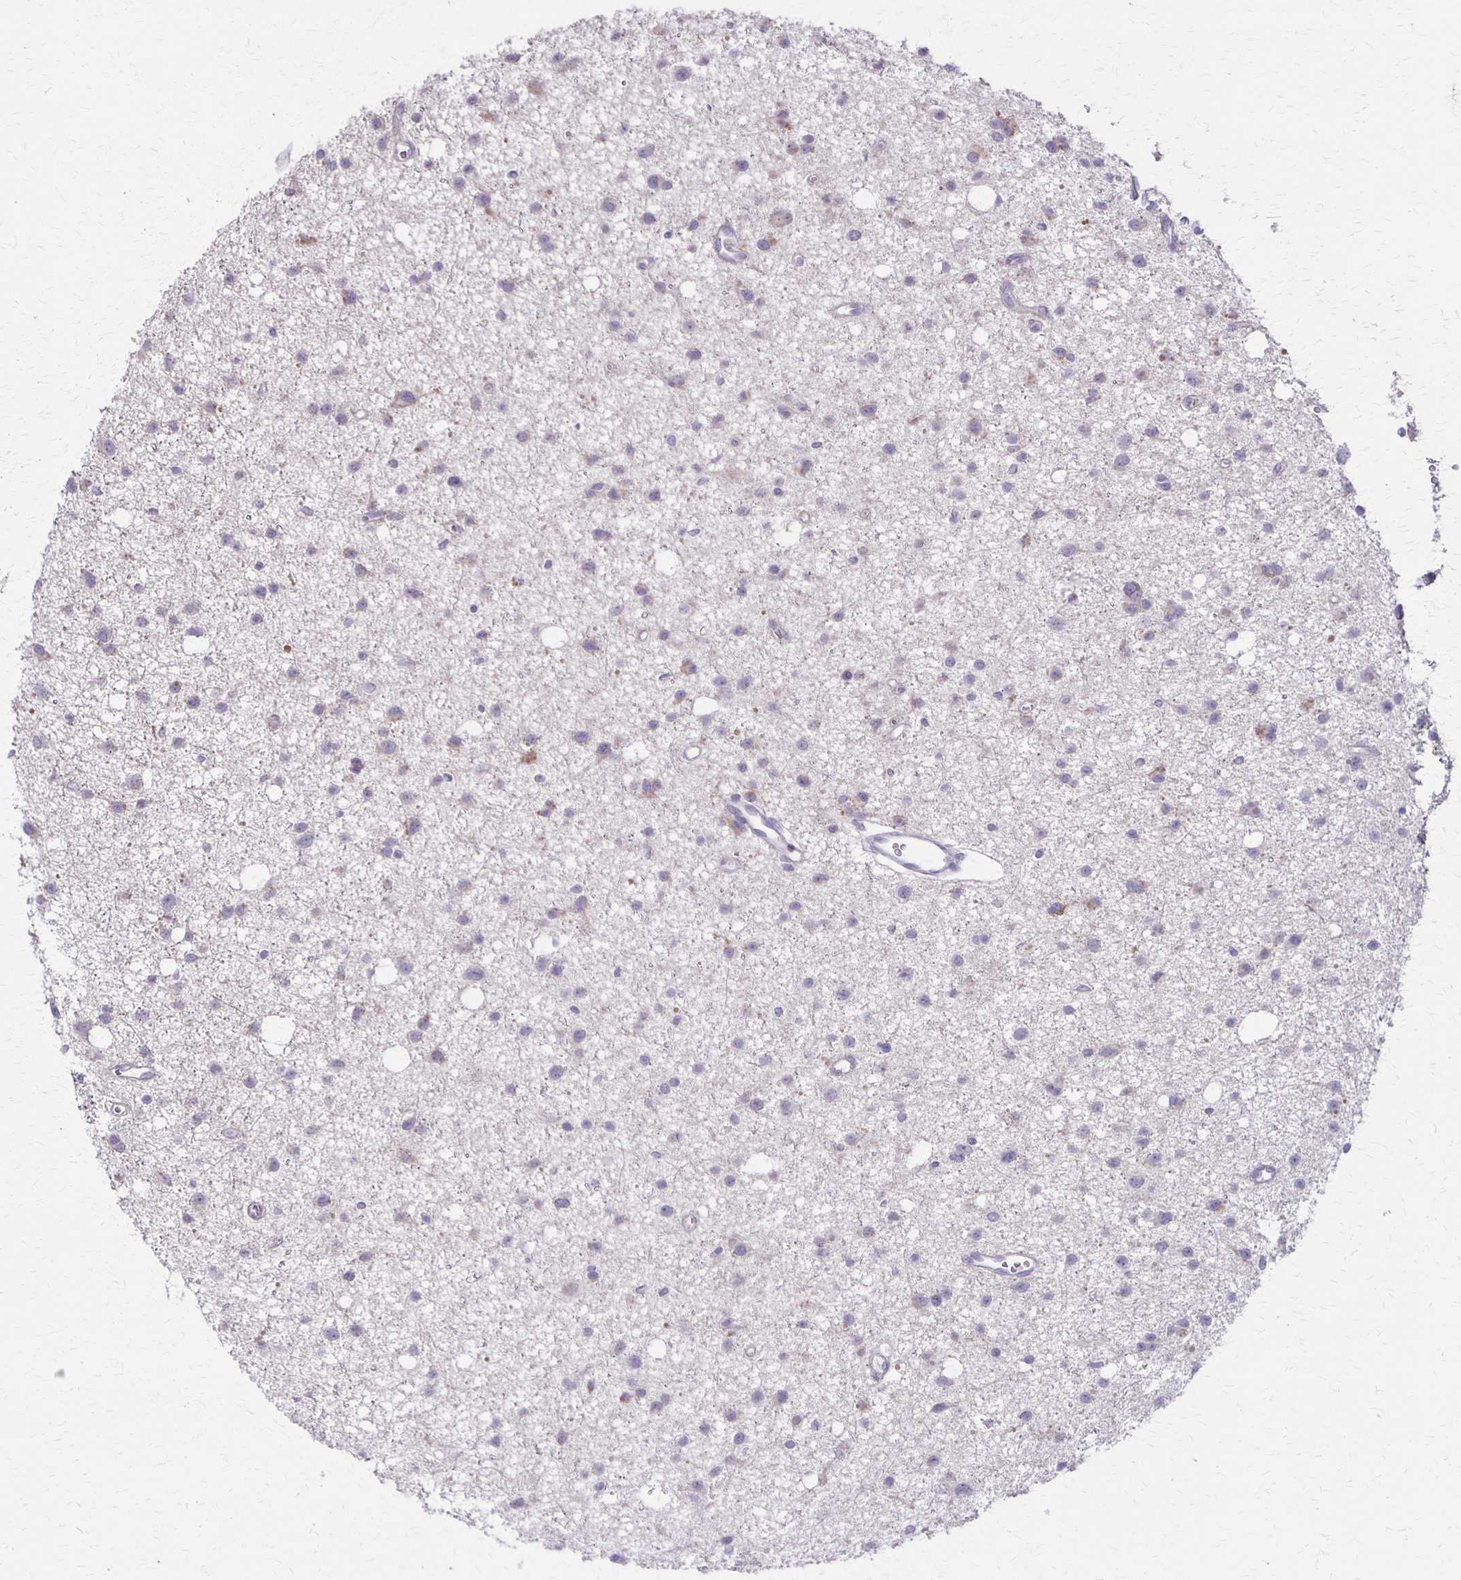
{"staining": {"intensity": "moderate", "quantity": "<25%", "location": "cytoplasmic/membranous"}, "tissue": "glioma", "cell_type": "Tumor cells", "image_type": "cancer", "snomed": [{"axis": "morphology", "description": "Glioma, malignant, High grade"}, {"axis": "topography", "description": "Brain"}], "caption": "Brown immunohistochemical staining in human malignant glioma (high-grade) reveals moderate cytoplasmic/membranous expression in approximately <25% of tumor cells.", "gene": "SLC35E2B", "patient": {"sex": "male", "age": 23}}